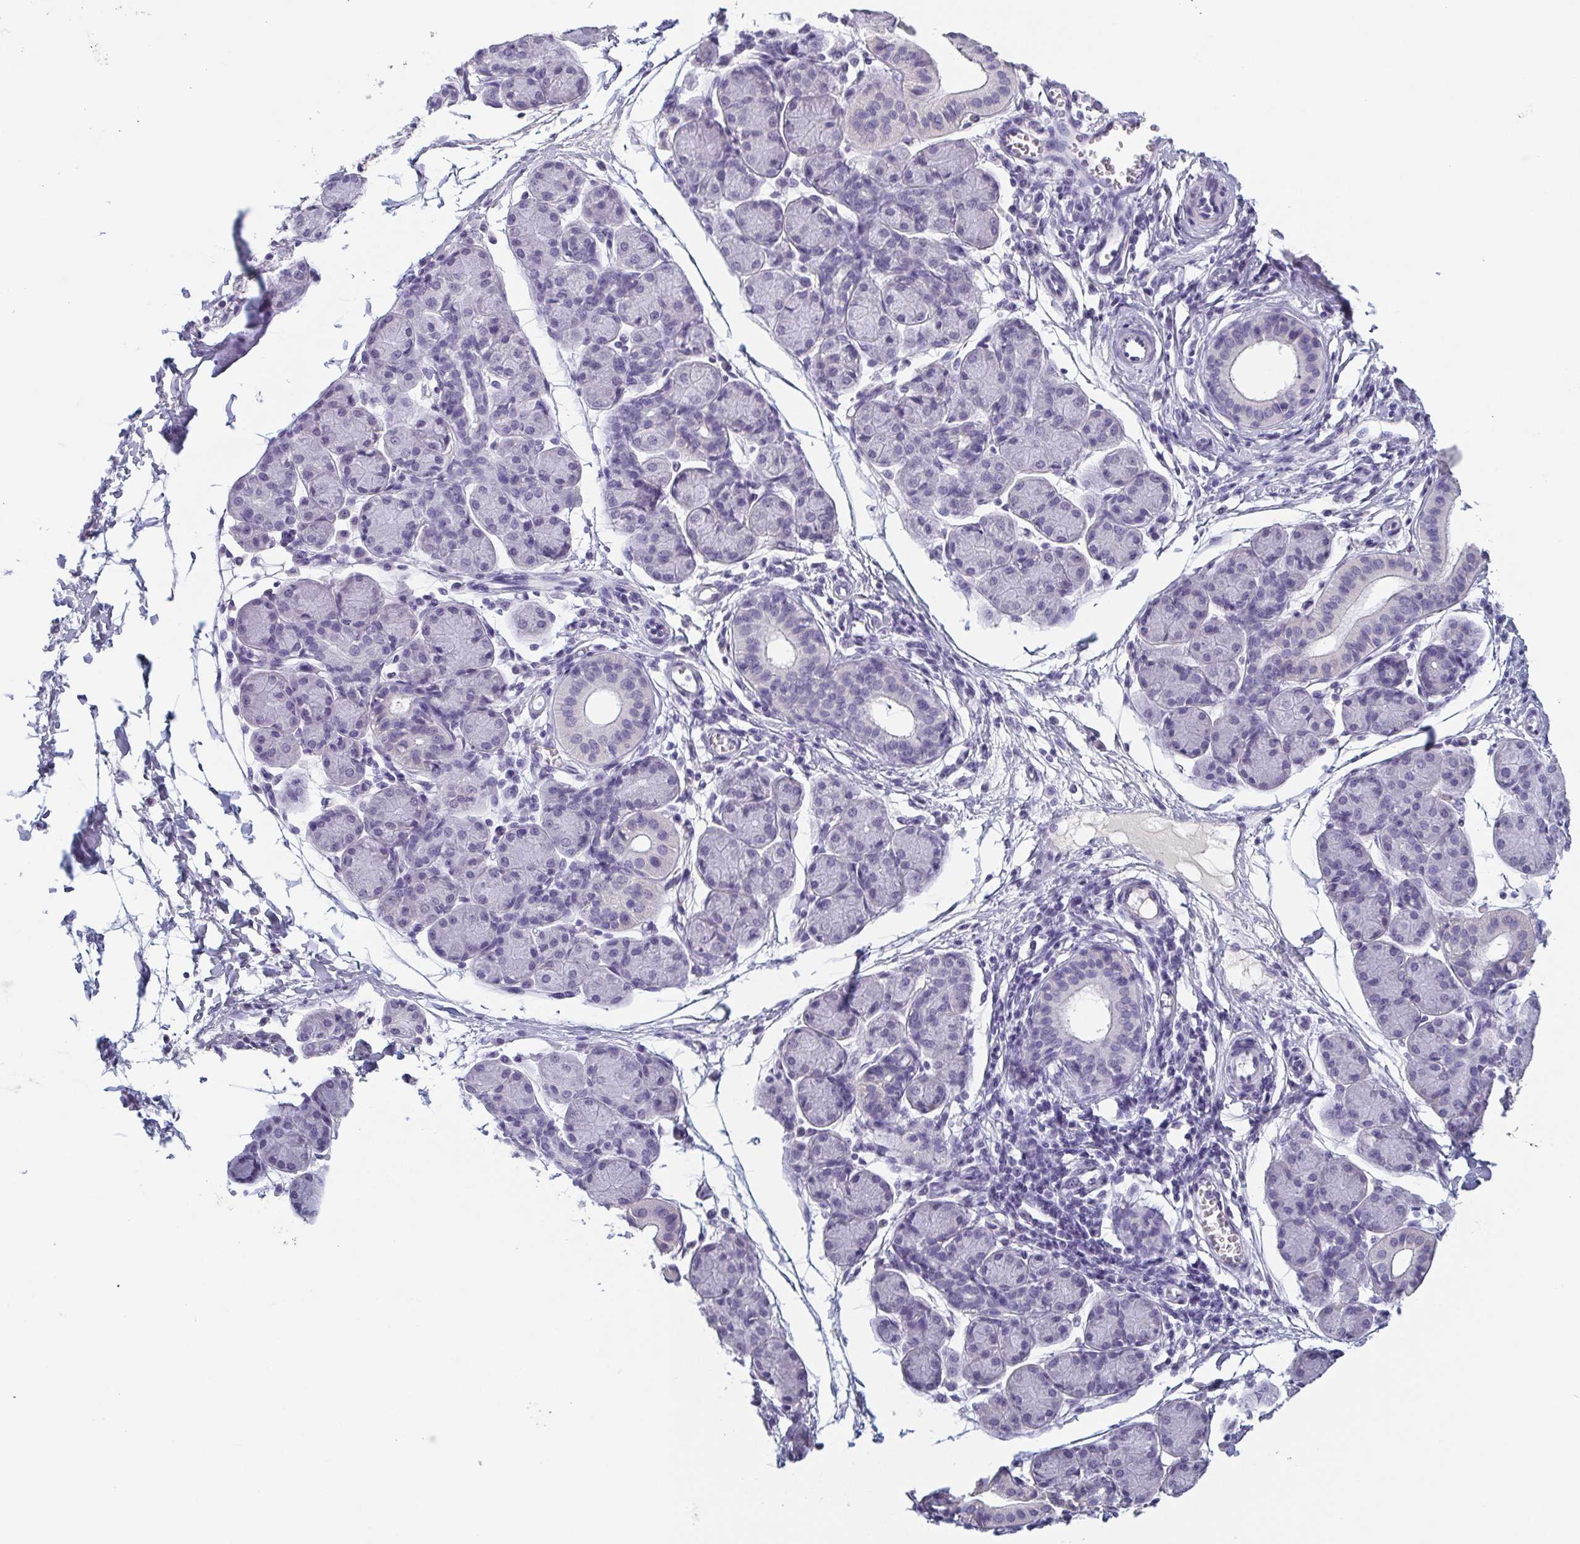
{"staining": {"intensity": "negative", "quantity": "none", "location": "none"}, "tissue": "salivary gland", "cell_type": "Glandular cells", "image_type": "normal", "snomed": [{"axis": "morphology", "description": "Normal tissue, NOS"}, {"axis": "morphology", "description": "Inflammation, NOS"}, {"axis": "topography", "description": "Lymph node"}, {"axis": "topography", "description": "Salivary gland"}], "caption": "Immunohistochemistry (IHC) photomicrograph of benign salivary gland: salivary gland stained with DAB displays no significant protein positivity in glandular cells. The staining was performed using DAB to visualize the protein expression in brown, while the nuclei were stained in blue with hematoxylin (Magnification: 20x).", "gene": "ITLN1", "patient": {"sex": "male", "age": 3}}